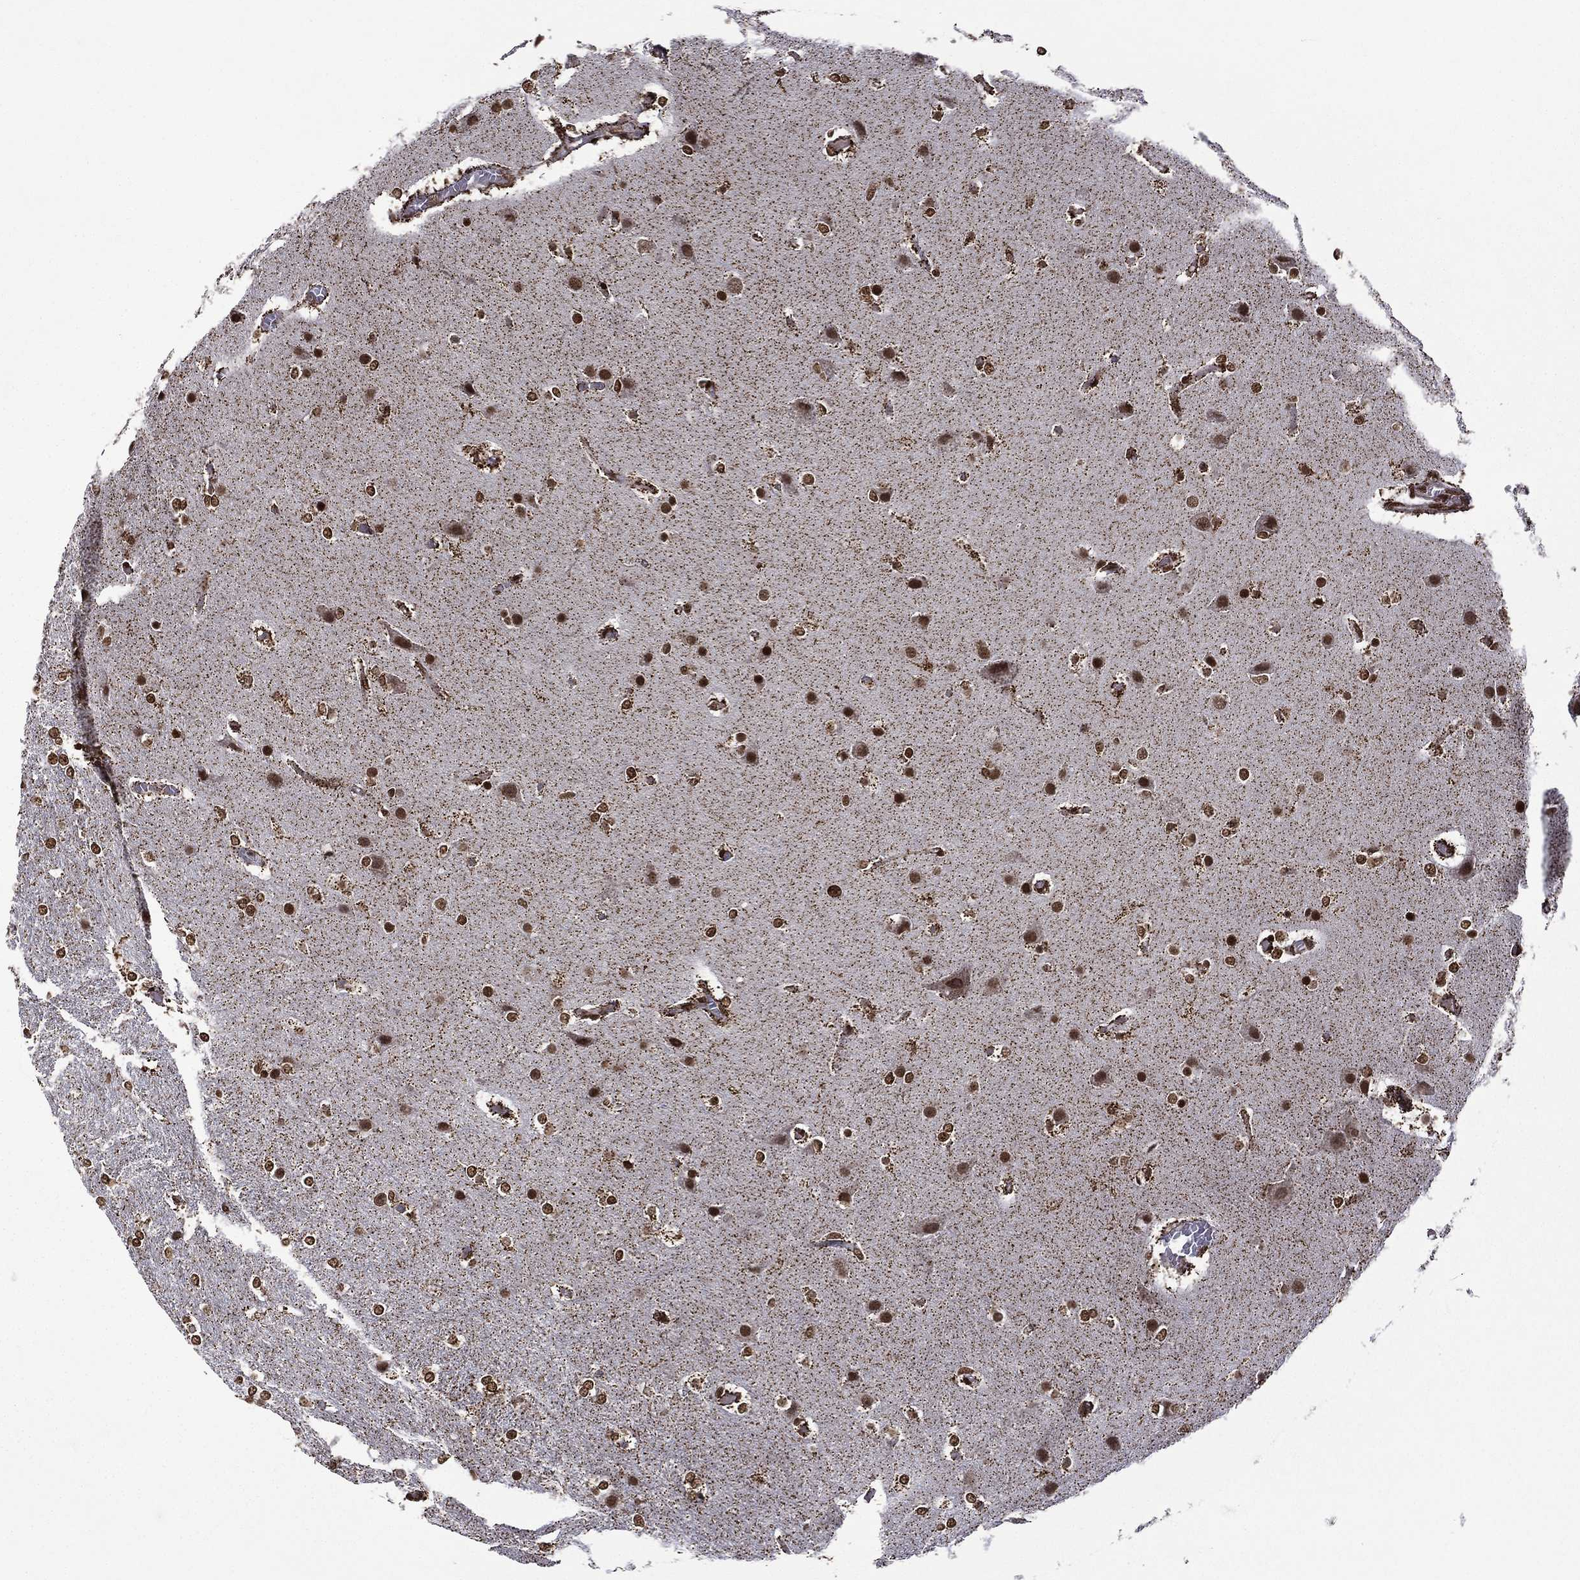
{"staining": {"intensity": "strong", "quantity": ">75%", "location": "nuclear"}, "tissue": "glioma", "cell_type": "Tumor cells", "image_type": "cancer", "snomed": [{"axis": "morphology", "description": "Glioma, malignant, High grade"}, {"axis": "topography", "description": "Brain"}], "caption": "An immunohistochemistry photomicrograph of tumor tissue is shown. Protein staining in brown labels strong nuclear positivity in high-grade glioma (malignant) within tumor cells. (IHC, brightfield microscopy, high magnification).", "gene": "C5orf24", "patient": {"sex": "female", "age": 61}}